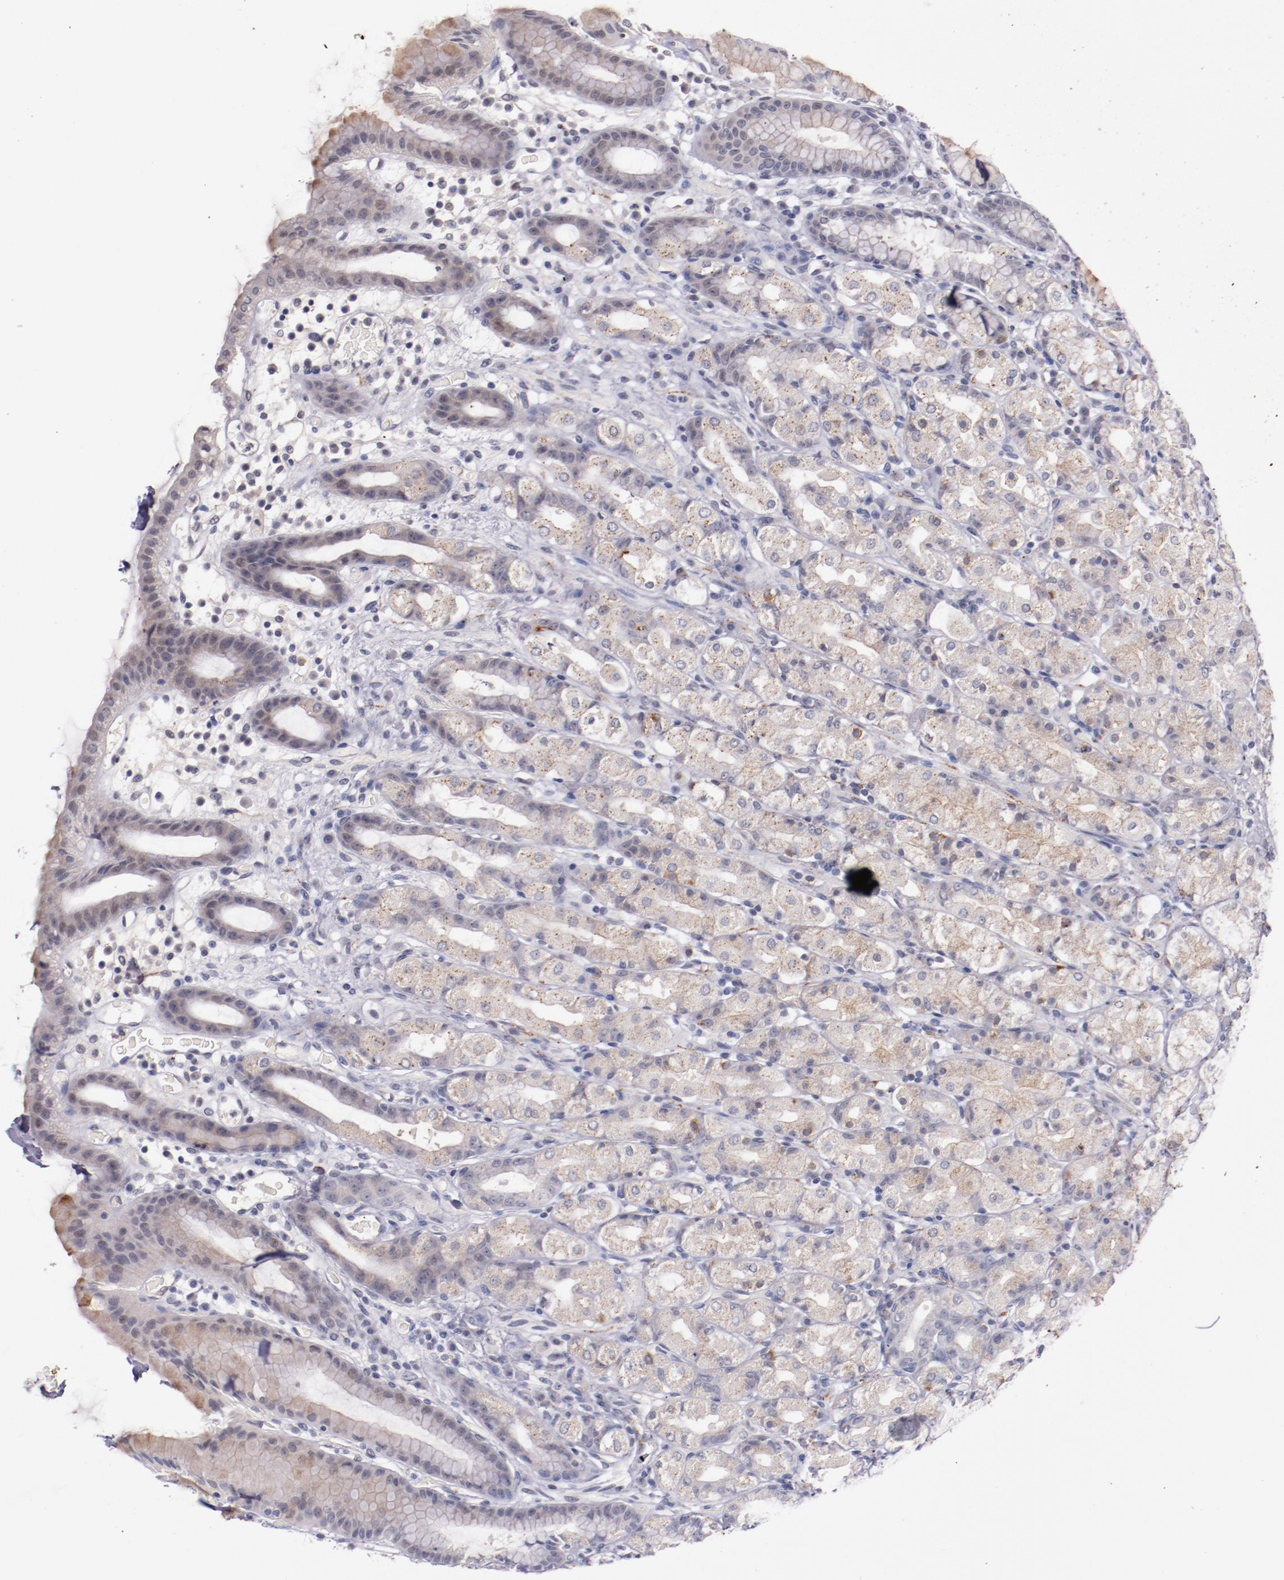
{"staining": {"intensity": "weak", "quantity": ">75%", "location": "cytoplasmic/membranous"}, "tissue": "stomach", "cell_type": "Glandular cells", "image_type": "normal", "snomed": [{"axis": "morphology", "description": "Normal tissue, NOS"}, {"axis": "topography", "description": "Stomach, upper"}], "caption": "Glandular cells display low levels of weak cytoplasmic/membranous staining in approximately >75% of cells in benign human stomach. The staining is performed using DAB (3,3'-diaminobenzidine) brown chromogen to label protein expression. The nuclei are counter-stained blue using hematoxylin.", "gene": "SYP", "patient": {"sex": "male", "age": 68}}